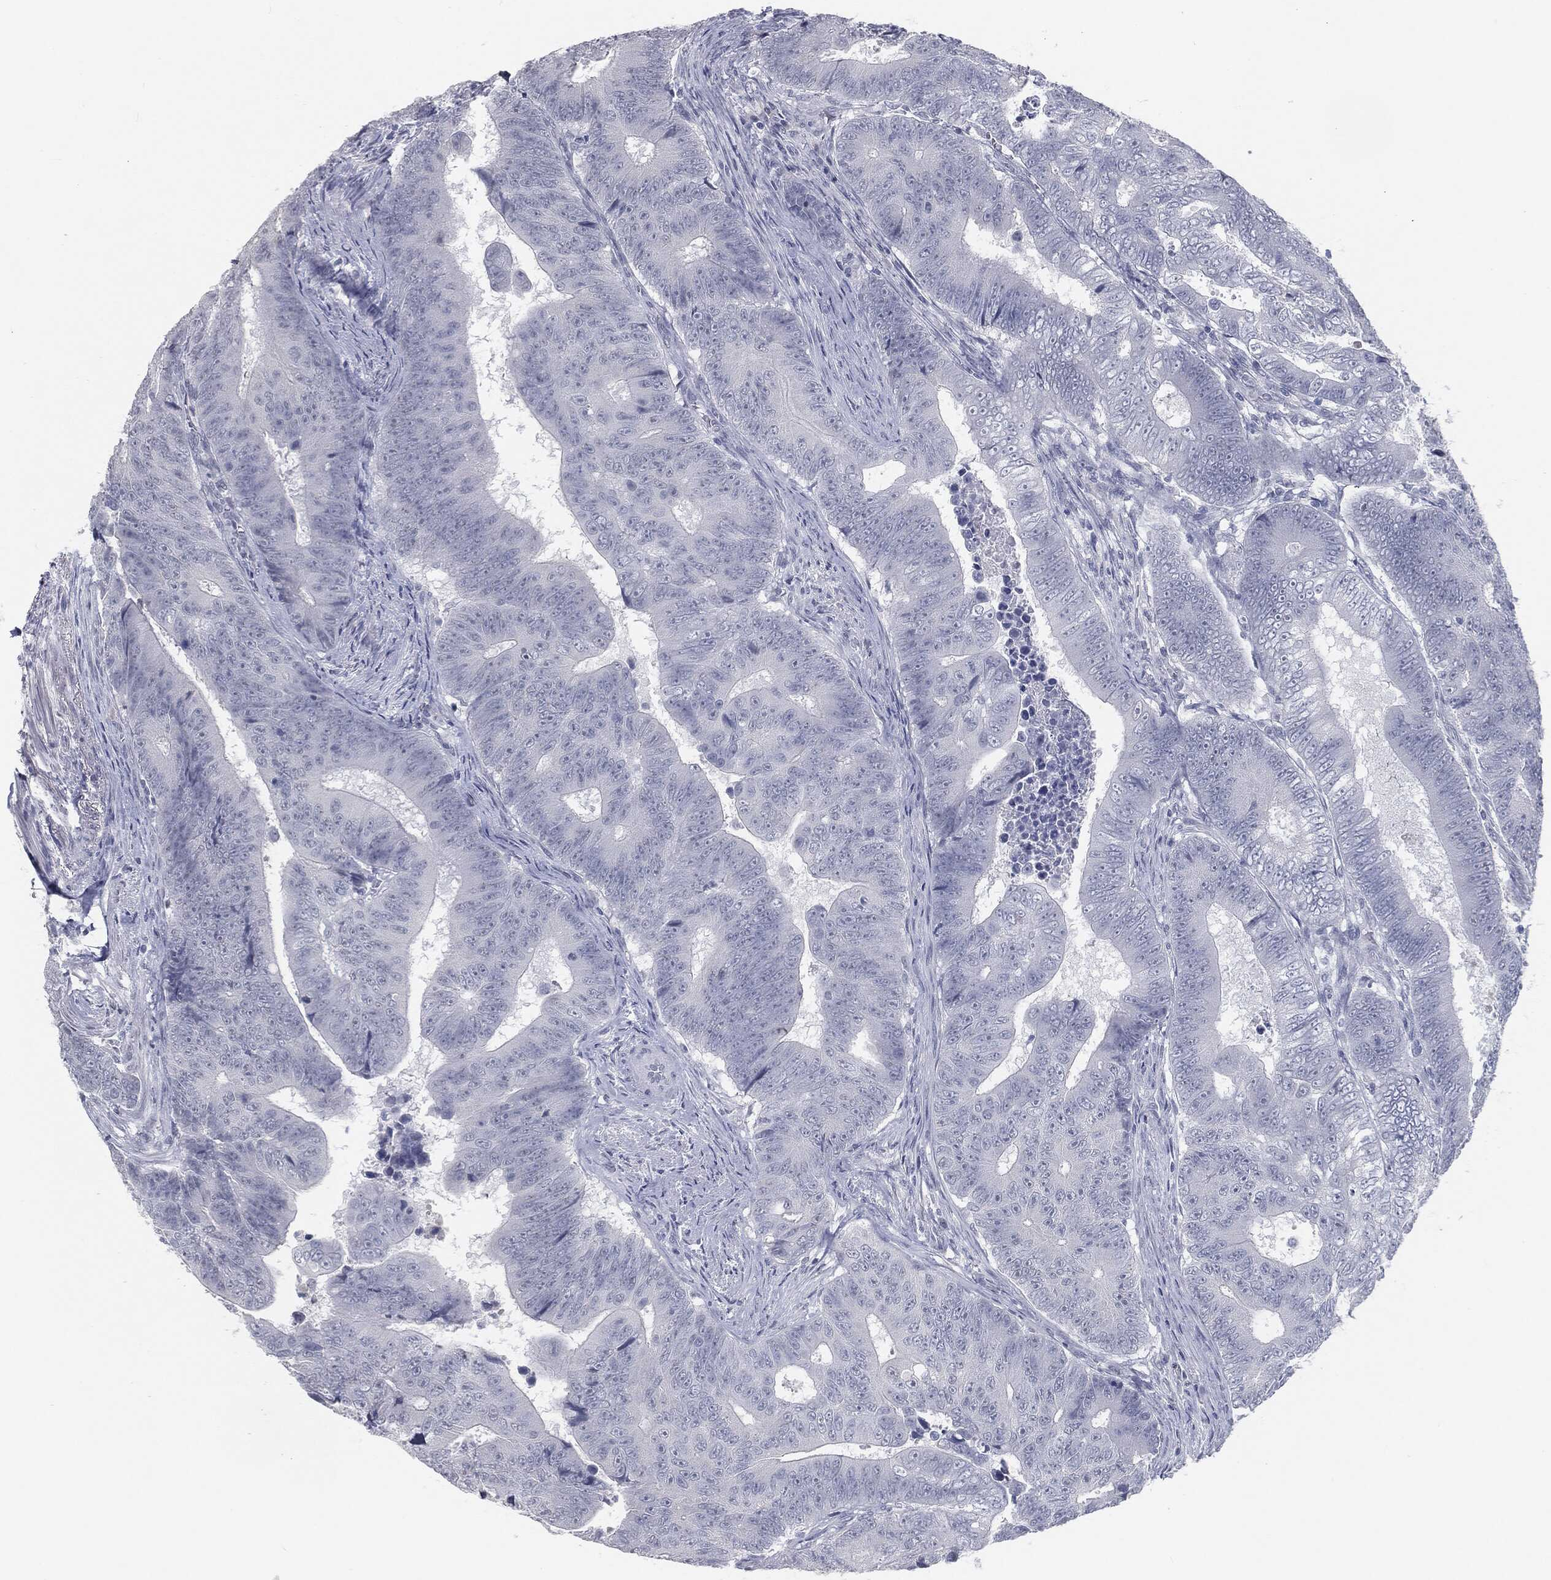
{"staining": {"intensity": "negative", "quantity": "none", "location": "none"}, "tissue": "colorectal cancer", "cell_type": "Tumor cells", "image_type": "cancer", "snomed": [{"axis": "morphology", "description": "Adenocarcinoma, NOS"}, {"axis": "topography", "description": "Colon"}], "caption": "High magnification brightfield microscopy of colorectal adenocarcinoma stained with DAB (brown) and counterstained with hematoxylin (blue): tumor cells show no significant staining.", "gene": "PRAME", "patient": {"sex": "female", "age": 48}}